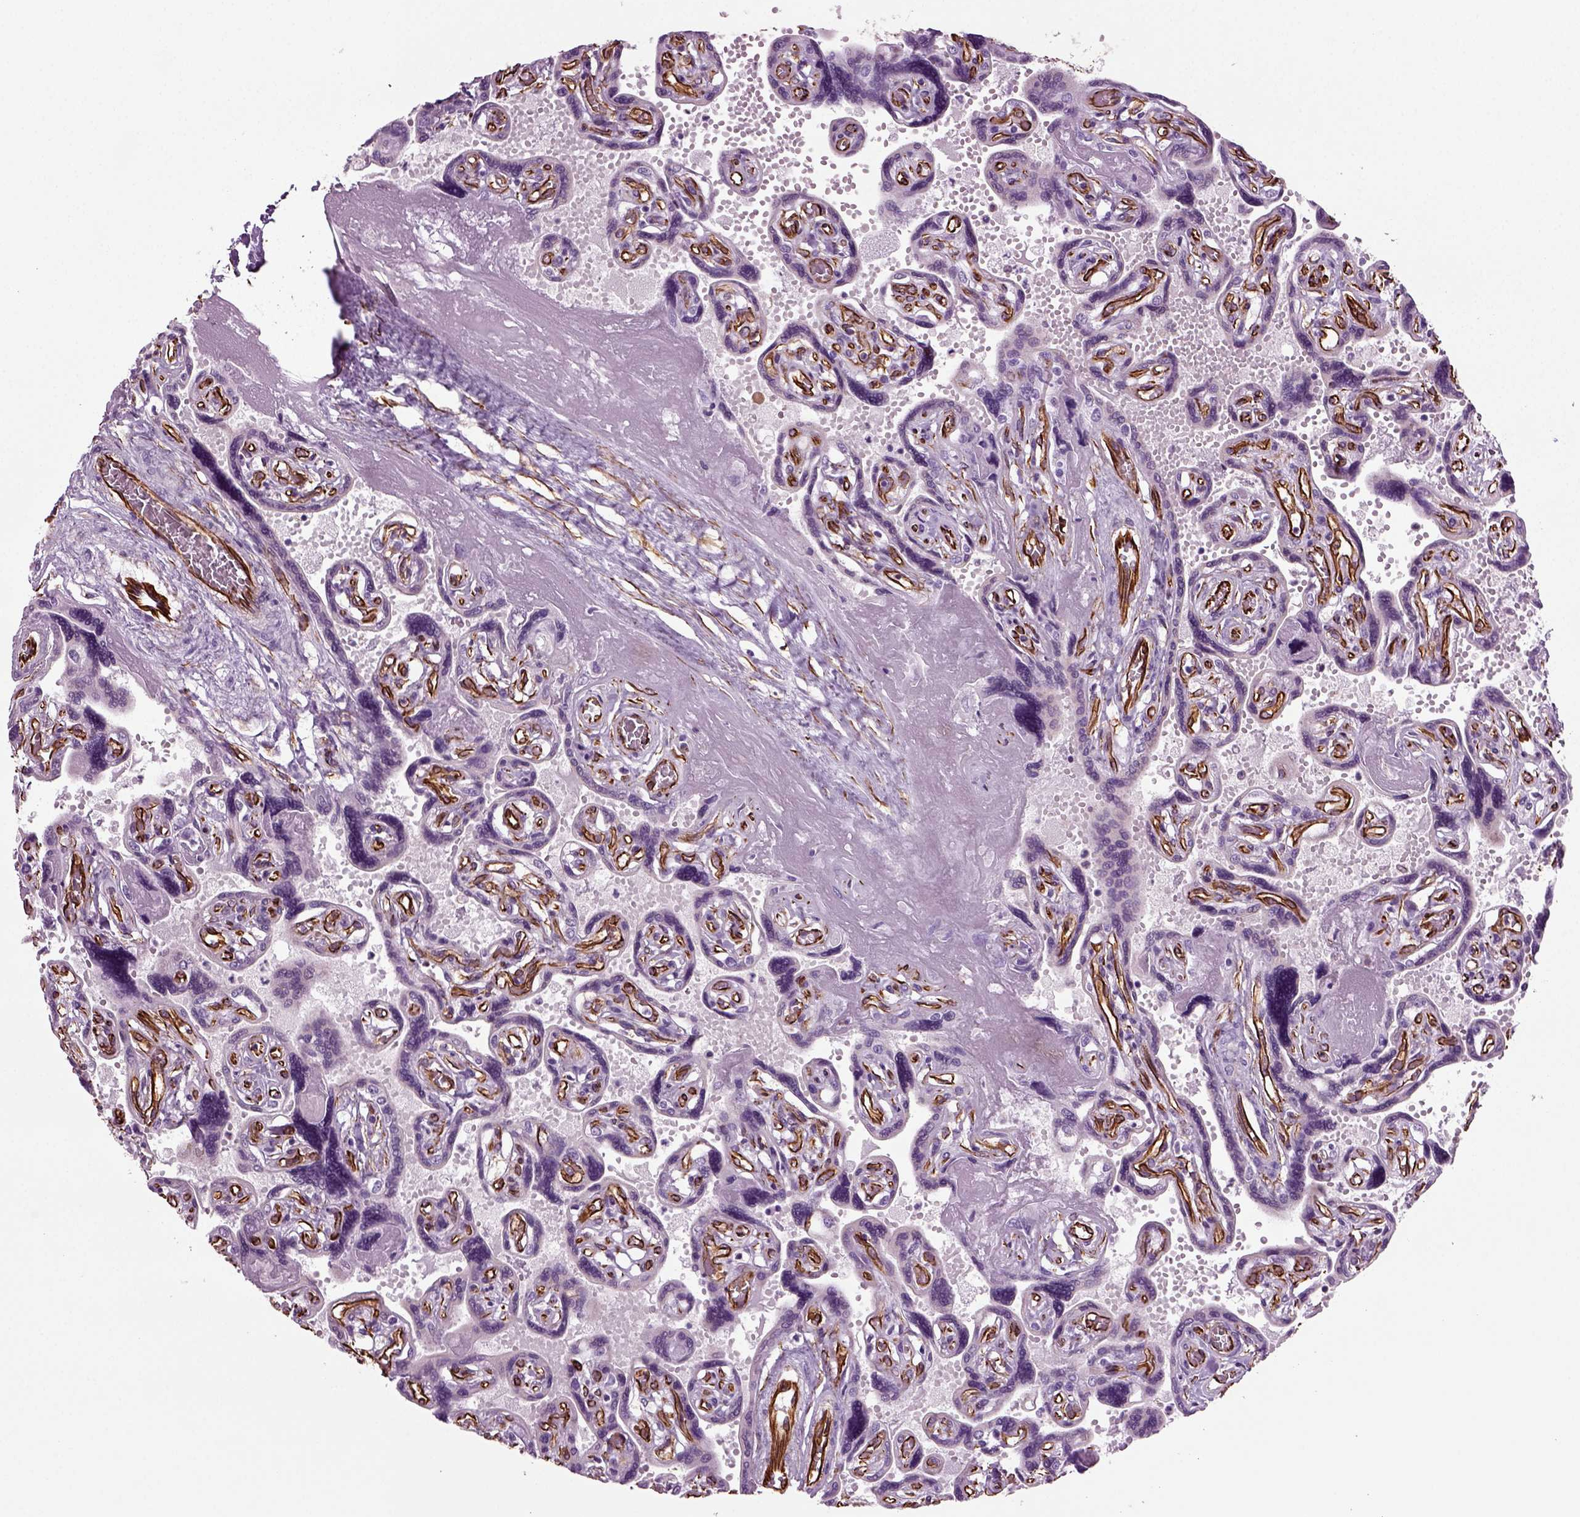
{"staining": {"intensity": "strong", "quantity": ">75%", "location": "cytoplasmic/membranous"}, "tissue": "placenta", "cell_type": "Decidual cells", "image_type": "normal", "snomed": [{"axis": "morphology", "description": "Normal tissue, NOS"}, {"axis": "topography", "description": "Placenta"}], "caption": "High-power microscopy captured an immunohistochemistry (IHC) image of benign placenta, revealing strong cytoplasmic/membranous positivity in approximately >75% of decidual cells.", "gene": "ACER3", "patient": {"sex": "female", "age": 32}}